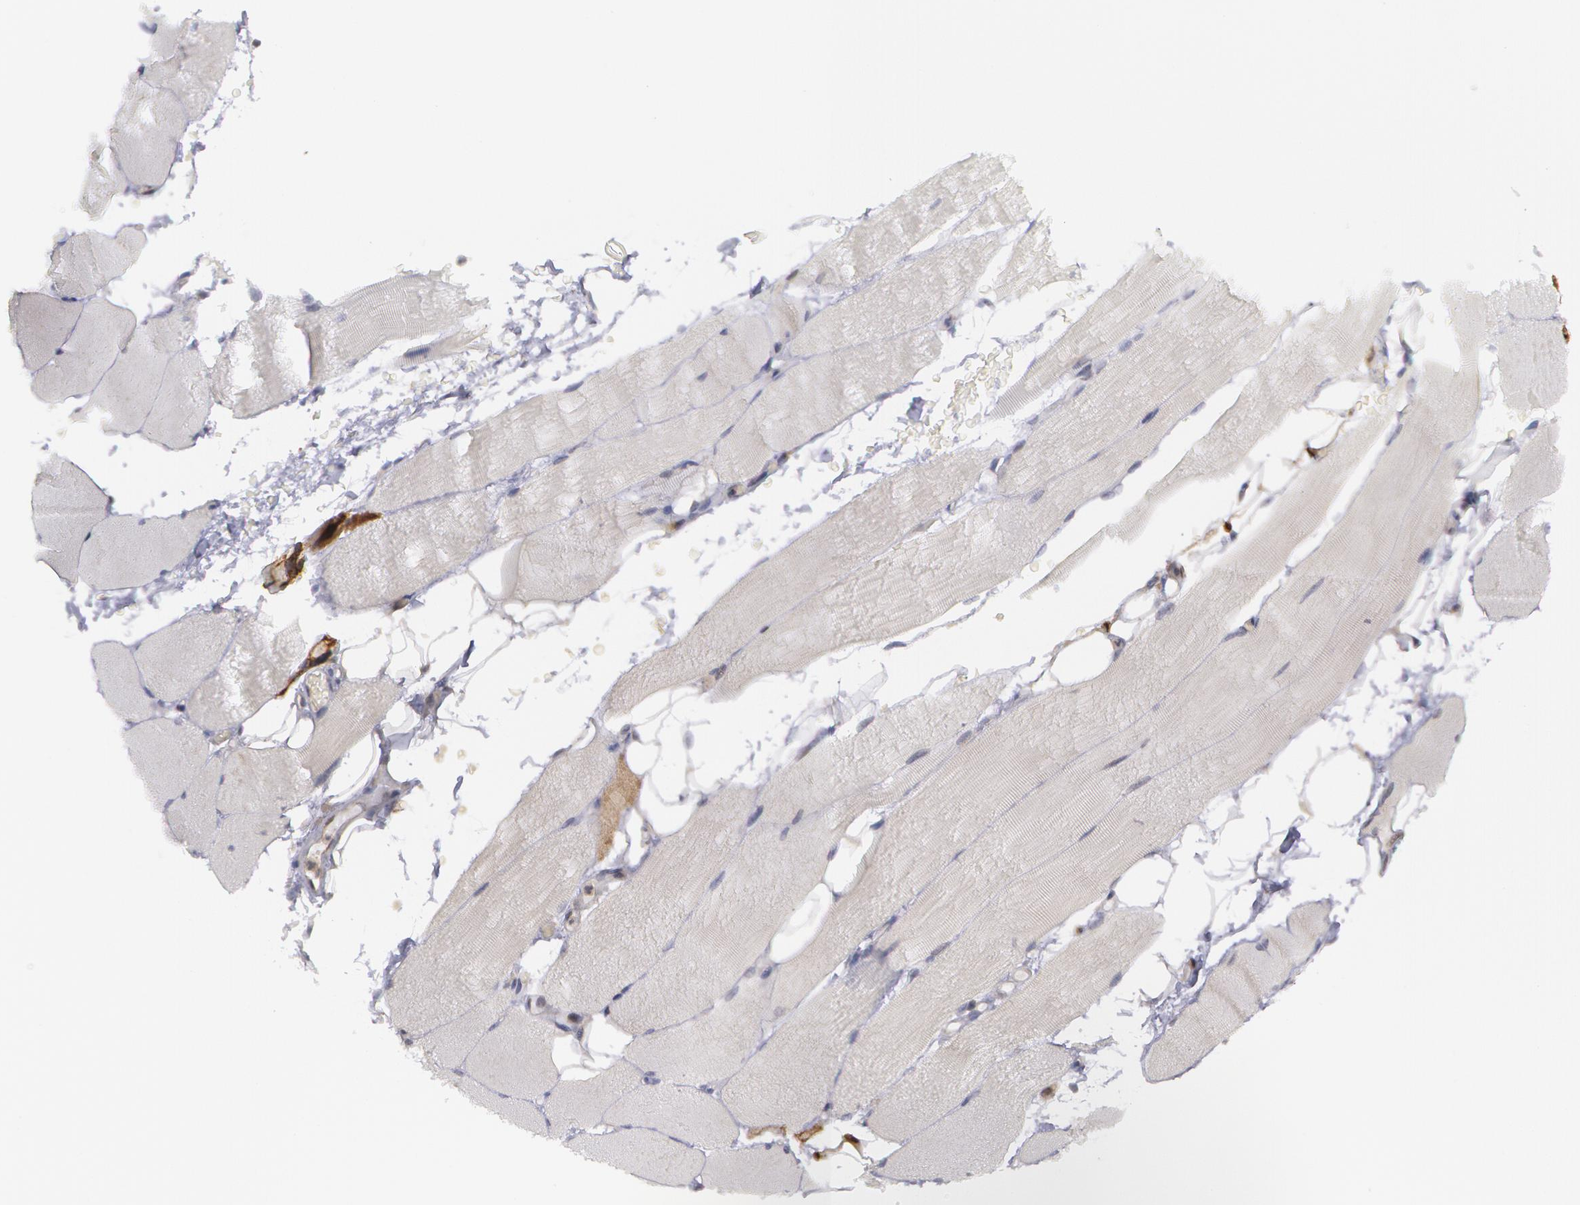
{"staining": {"intensity": "negative", "quantity": "none", "location": "none"}, "tissue": "skeletal muscle", "cell_type": "Myocytes", "image_type": "normal", "snomed": [{"axis": "morphology", "description": "Normal tissue, NOS"}, {"axis": "topography", "description": "Skeletal muscle"}, {"axis": "topography", "description": "Parathyroid gland"}], "caption": "Immunohistochemistry (IHC) of normal skeletal muscle exhibits no positivity in myocytes. (DAB immunohistochemistry (IHC), high magnification).", "gene": "TXNRD1", "patient": {"sex": "female", "age": 37}}